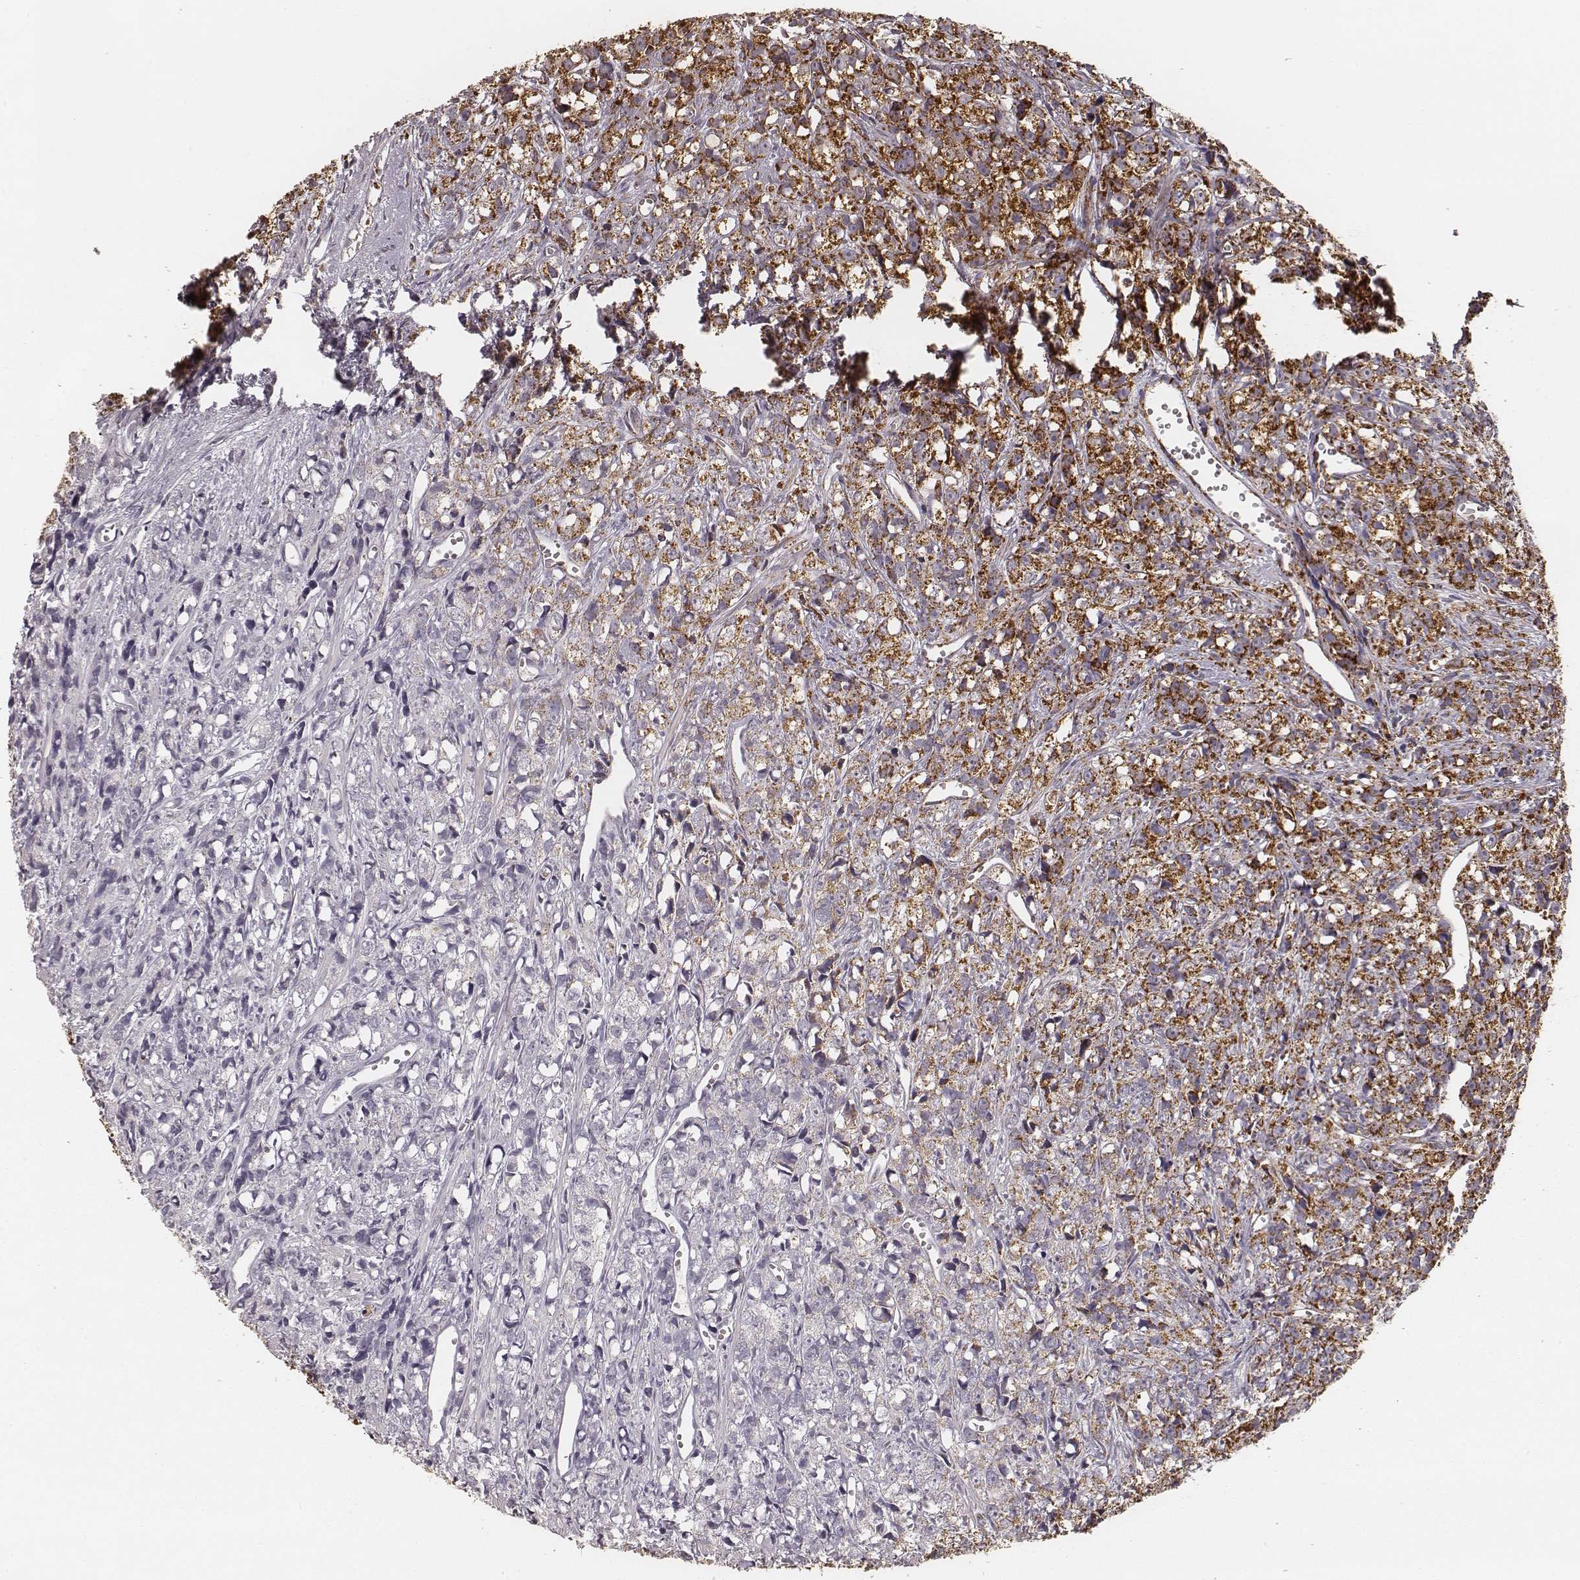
{"staining": {"intensity": "strong", "quantity": ">75%", "location": "cytoplasmic/membranous"}, "tissue": "prostate cancer", "cell_type": "Tumor cells", "image_type": "cancer", "snomed": [{"axis": "morphology", "description": "Adenocarcinoma, High grade"}, {"axis": "topography", "description": "Prostate"}], "caption": "Prostate adenocarcinoma (high-grade) stained with immunohistochemistry exhibits strong cytoplasmic/membranous positivity in about >75% of tumor cells.", "gene": "CS", "patient": {"sex": "male", "age": 77}}